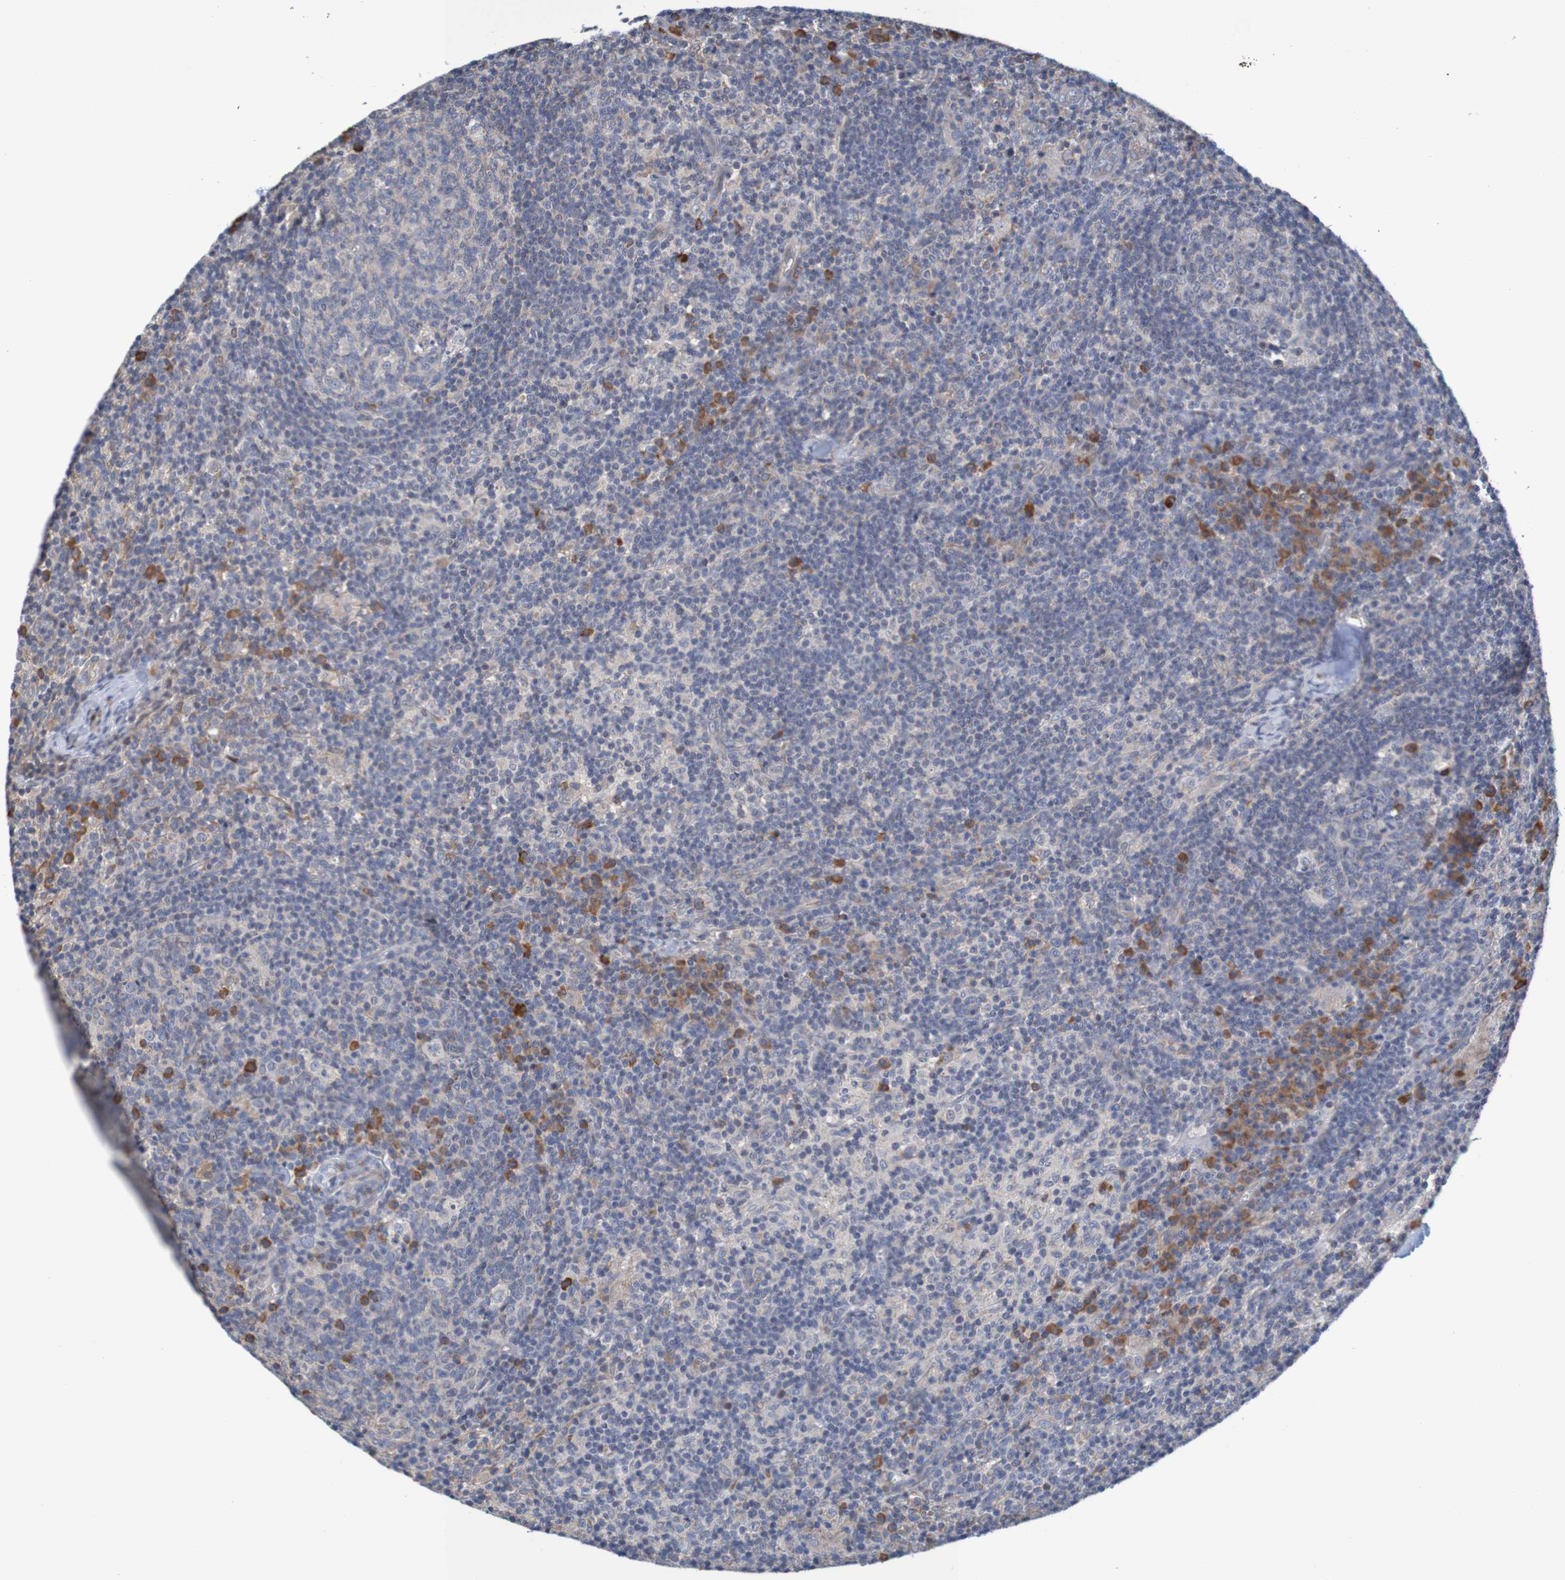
{"staining": {"intensity": "moderate", "quantity": "<25%", "location": "cytoplasmic/membranous"}, "tissue": "lymph node", "cell_type": "Germinal center cells", "image_type": "normal", "snomed": [{"axis": "morphology", "description": "Normal tissue, NOS"}, {"axis": "morphology", "description": "Inflammation, NOS"}, {"axis": "topography", "description": "Lymph node"}], "caption": "A photomicrograph of human lymph node stained for a protein demonstrates moderate cytoplasmic/membranous brown staining in germinal center cells.", "gene": "CLDN18", "patient": {"sex": "male", "age": 55}}